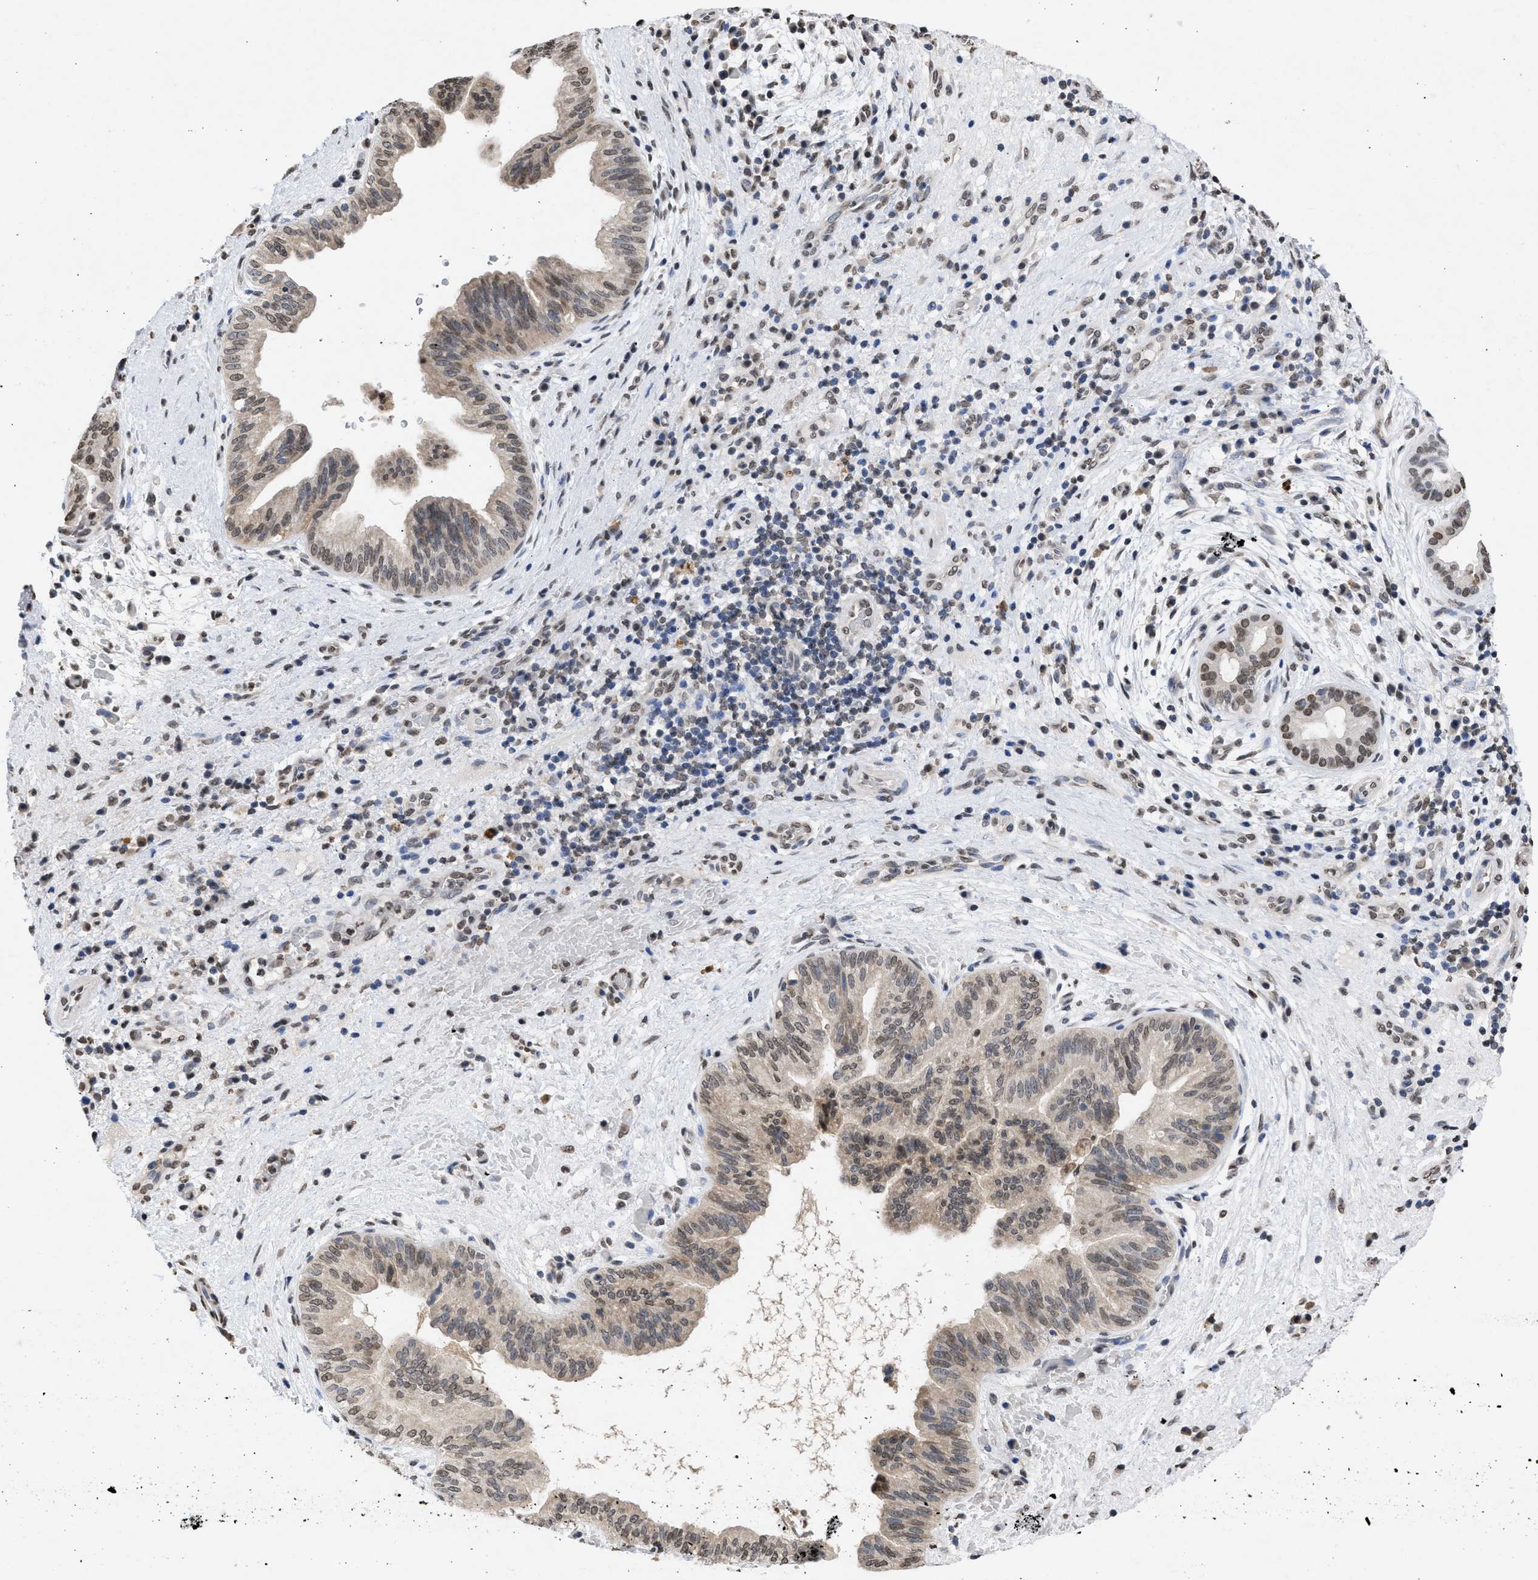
{"staining": {"intensity": "weak", "quantity": "25%-75%", "location": "nuclear"}, "tissue": "liver cancer", "cell_type": "Tumor cells", "image_type": "cancer", "snomed": [{"axis": "morphology", "description": "Cholangiocarcinoma"}, {"axis": "topography", "description": "Liver"}], "caption": "Immunohistochemical staining of liver cancer (cholangiocarcinoma) shows low levels of weak nuclear protein expression in about 25%-75% of tumor cells.", "gene": "NUP35", "patient": {"sex": "female", "age": 38}}